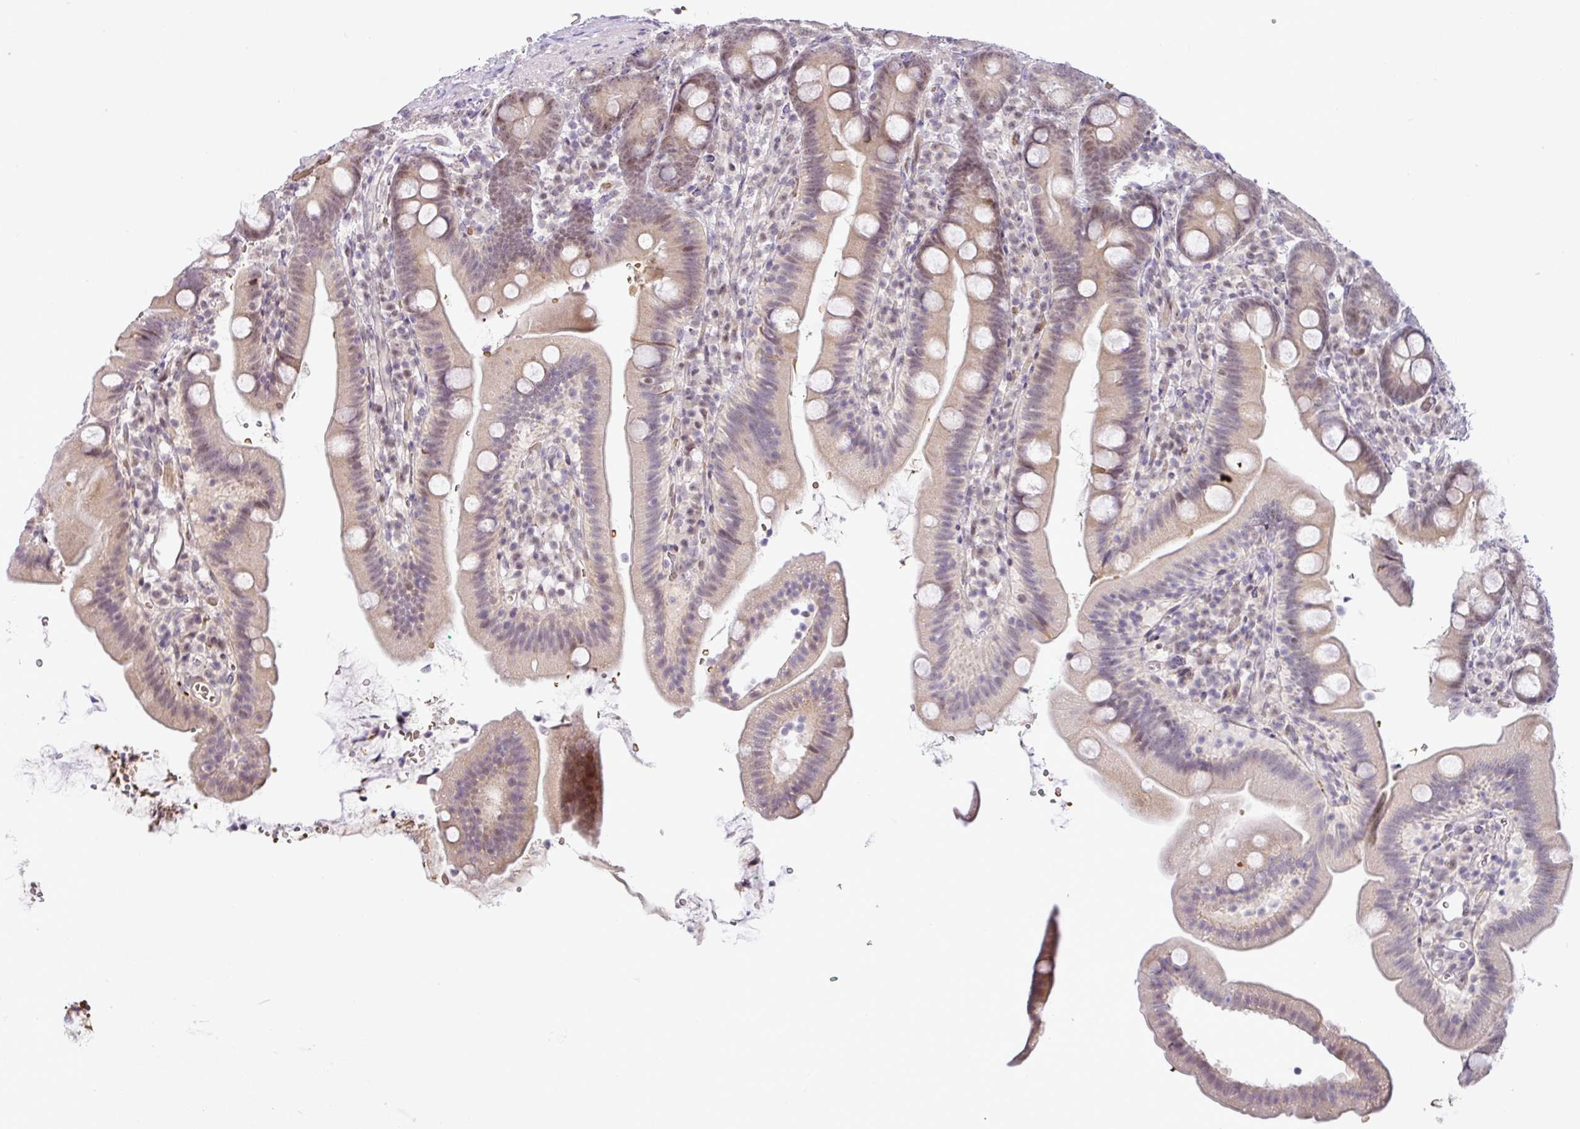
{"staining": {"intensity": "moderate", "quantity": "<25%", "location": "nuclear"}, "tissue": "duodenum", "cell_type": "Glandular cells", "image_type": "normal", "snomed": [{"axis": "morphology", "description": "Normal tissue, NOS"}, {"axis": "topography", "description": "Duodenum"}], "caption": "Protein positivity by IHC exhibits moderate nuclear staining in about <25% of glandular cells in unremarkable duodenum. (Stains: DAB (3,3'-diaminobenzidine) in brown, nuclei in blue, Microscopy: brightfield microscopy at high magnification).", "gene": "PARP2", "patient": {"sex": "female", "age": 67}}